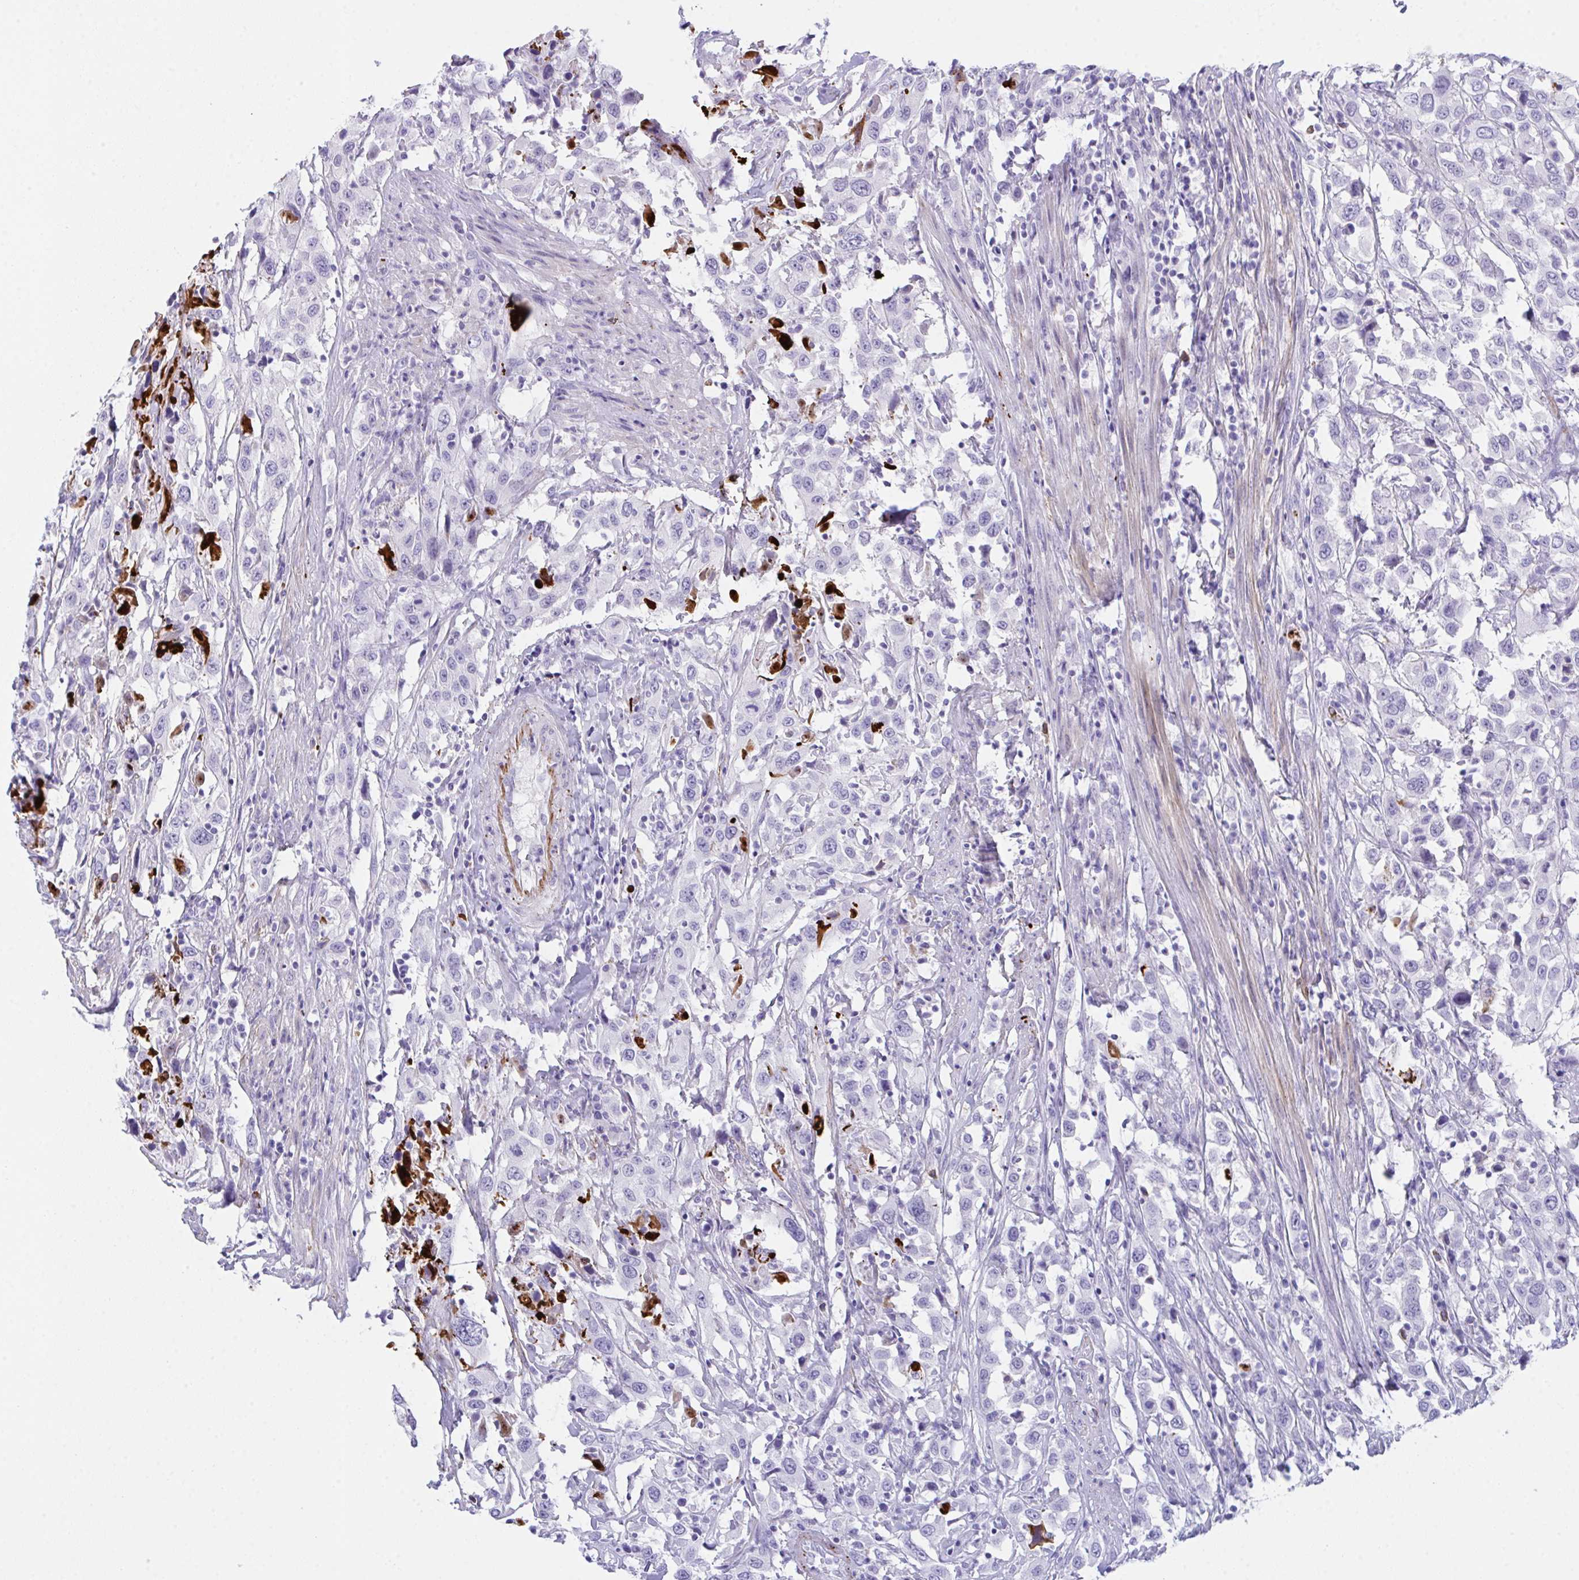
{"staining": {"intensity": "negative", "quantity": "none", "location": "none"}, "tissue": "urothelial cancer", "cell_type": "Tumor cells", "image_type": "cancer", "snomed": [{"axis": "morphology", "description": "Urothelial carcinoma, High grade"}, {"axis": "topography", "description": "Urinary bladder"}], "caption": "High power microscopy histopathology image of an immunohistochemistry (IHC) image of urothelial cancer, revealing no significant positivity in tumor cells.", "gene": "KMT2E", "patient": {"sex": "male", "age": 61}}